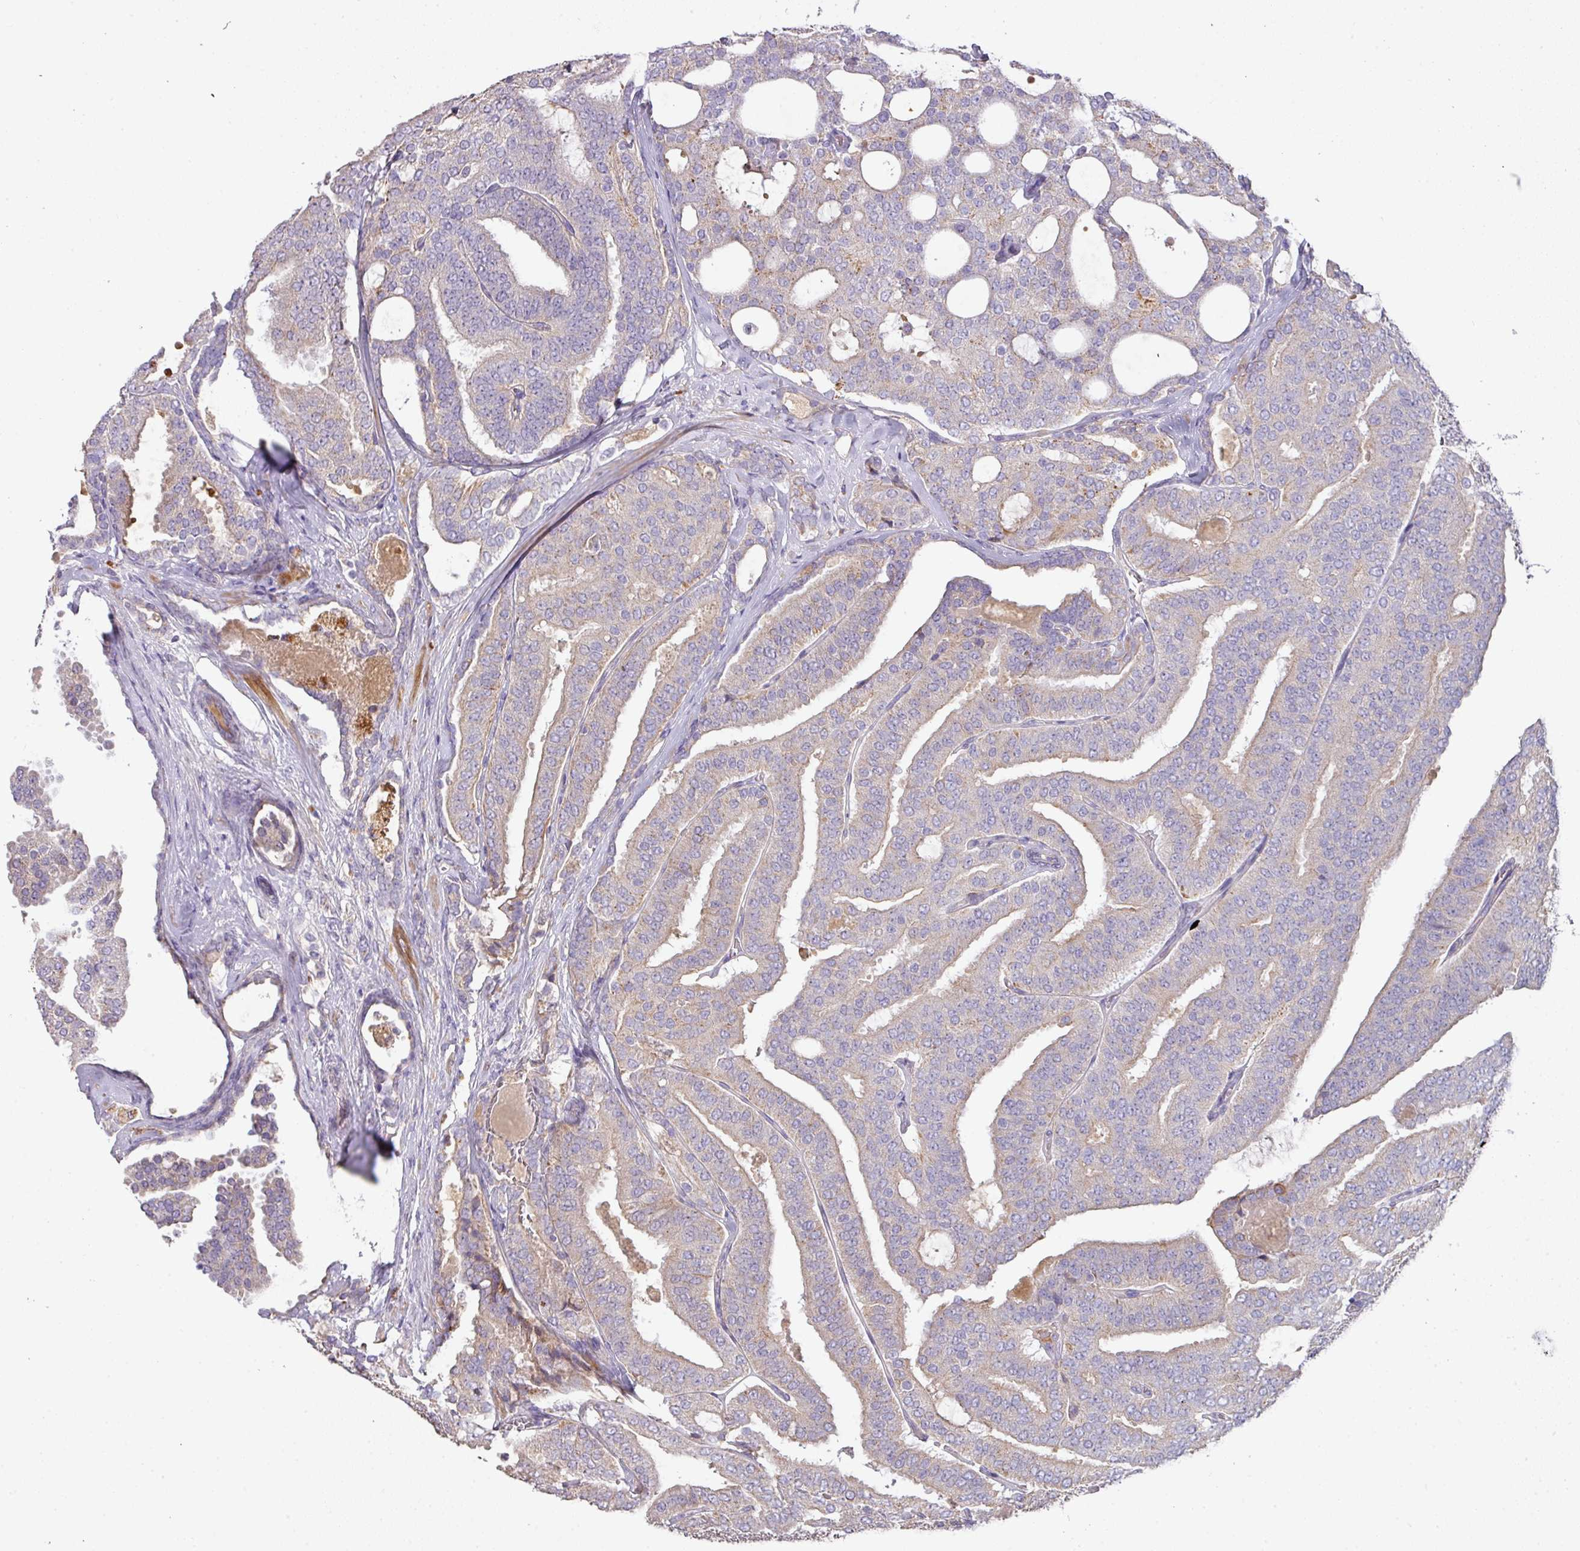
{"staining": {"intensity": "moderate", "quantity": "<25%", "location": "cytoplasmic/membranous"}, "tissue": "prostate cancer", "cell_type": "Tumor cells", "image_type": "cancer", "snomed": [{"axis": "morphology", "description": "Adenocarcinoma, High grade"}, {"axis": "topography", "description": "Prostate"}], "caption": "A low amount of moderate cytoplasmic/membranous staining is seen in about <25% of tumor cells in adenocarcinoma (high-grade) (prostate) tissue.", "gene": "ZNF266", "patient": {"sex": "male", "age": 65}}